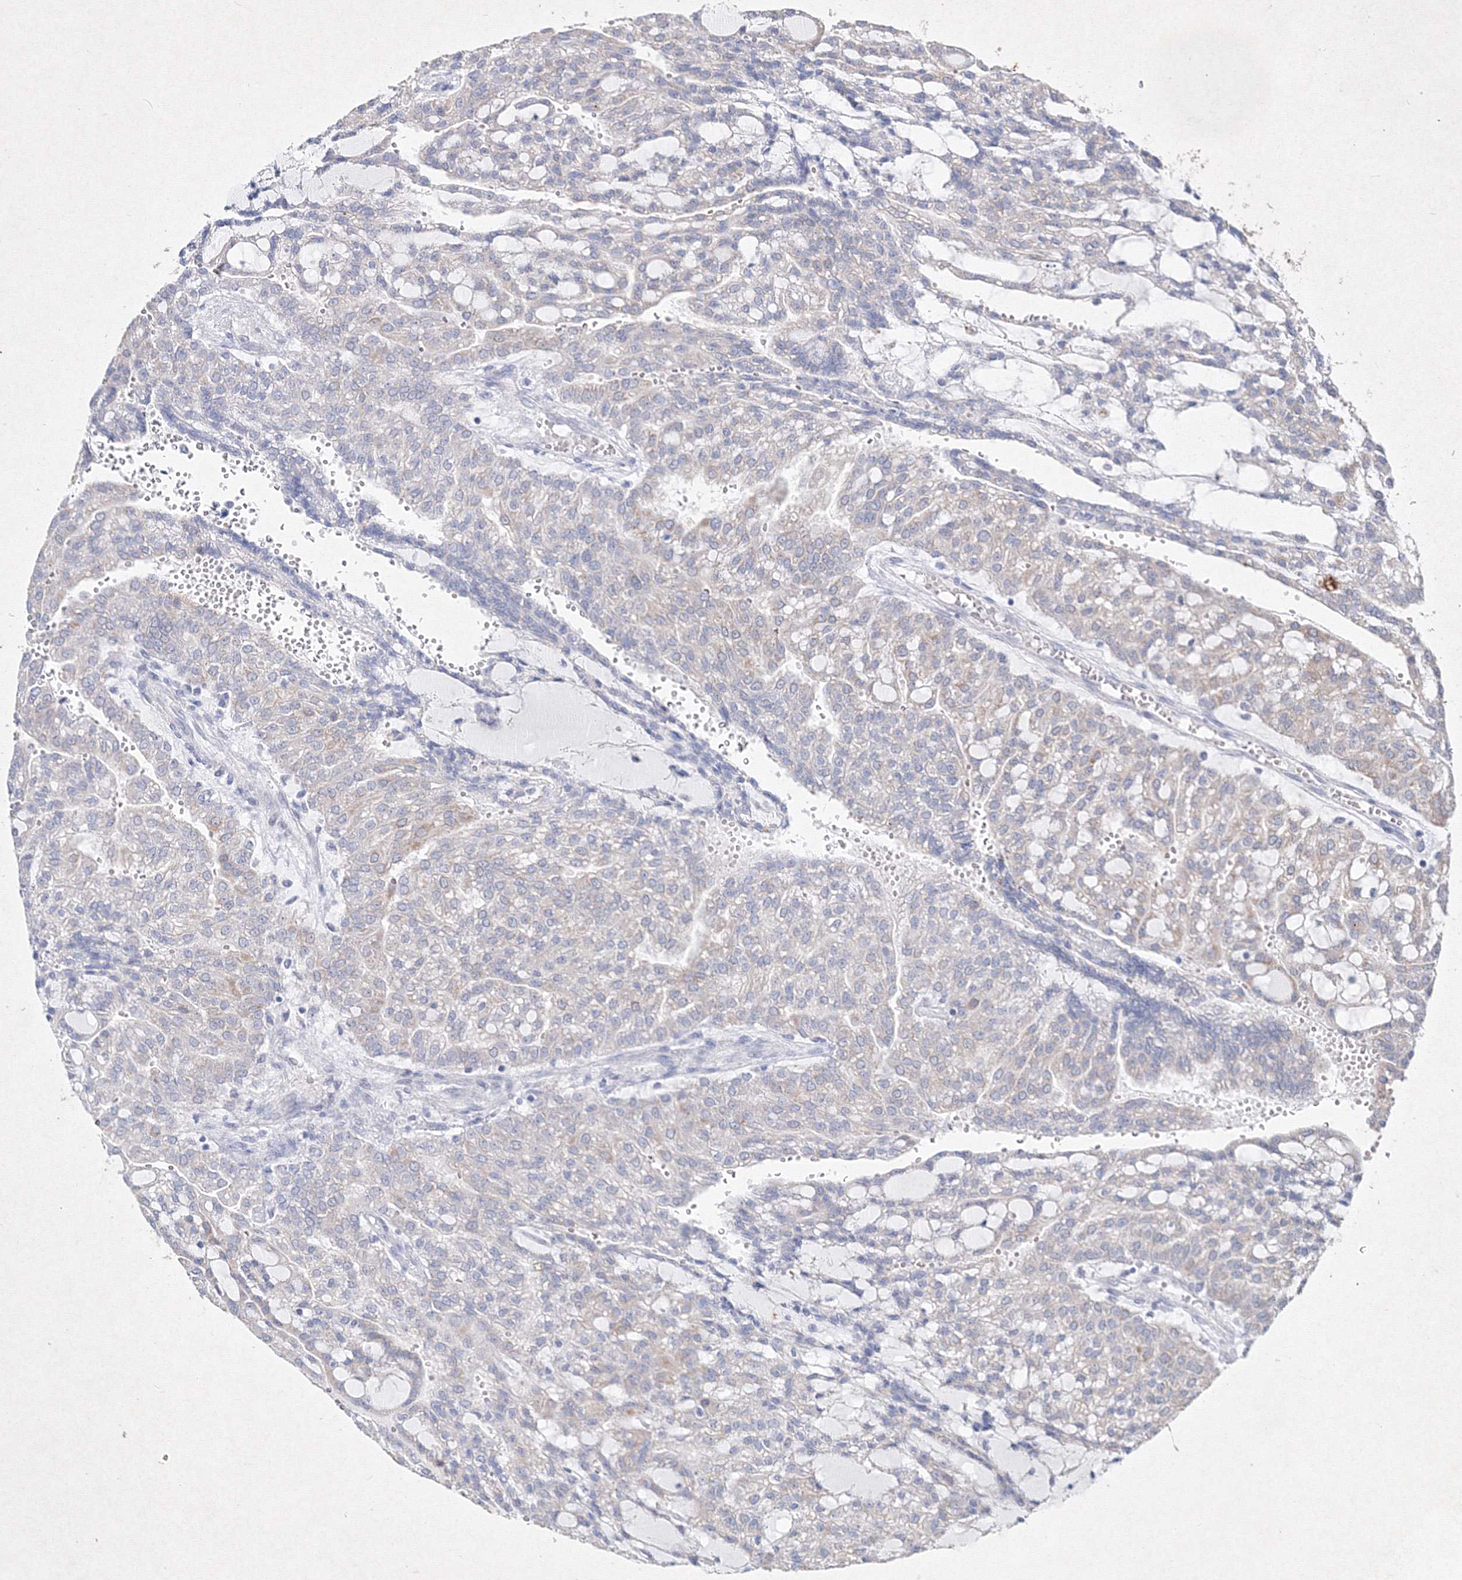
{"staining": {"intensity": "weak", "quantity": "<25%", "location": "cytoplasmic/membranous"}, "tissue": "renal cancer", "cell_type": "Tumor cells", "image_type": "cancer", "snomed": [{"axis": "morphology", "description": "Adenocarcinoma, NOS"}, {"axis": "topography", "description": "Kidney"}], "caption": "Immunohistochemistry photomicrograph of human renal cancer (adenocarcinoma) stained for a protein (brown), which reveals no positivity in tumor cells.", "gene": "SMIM29", "patient": {"sex": "male", "age": 63}}